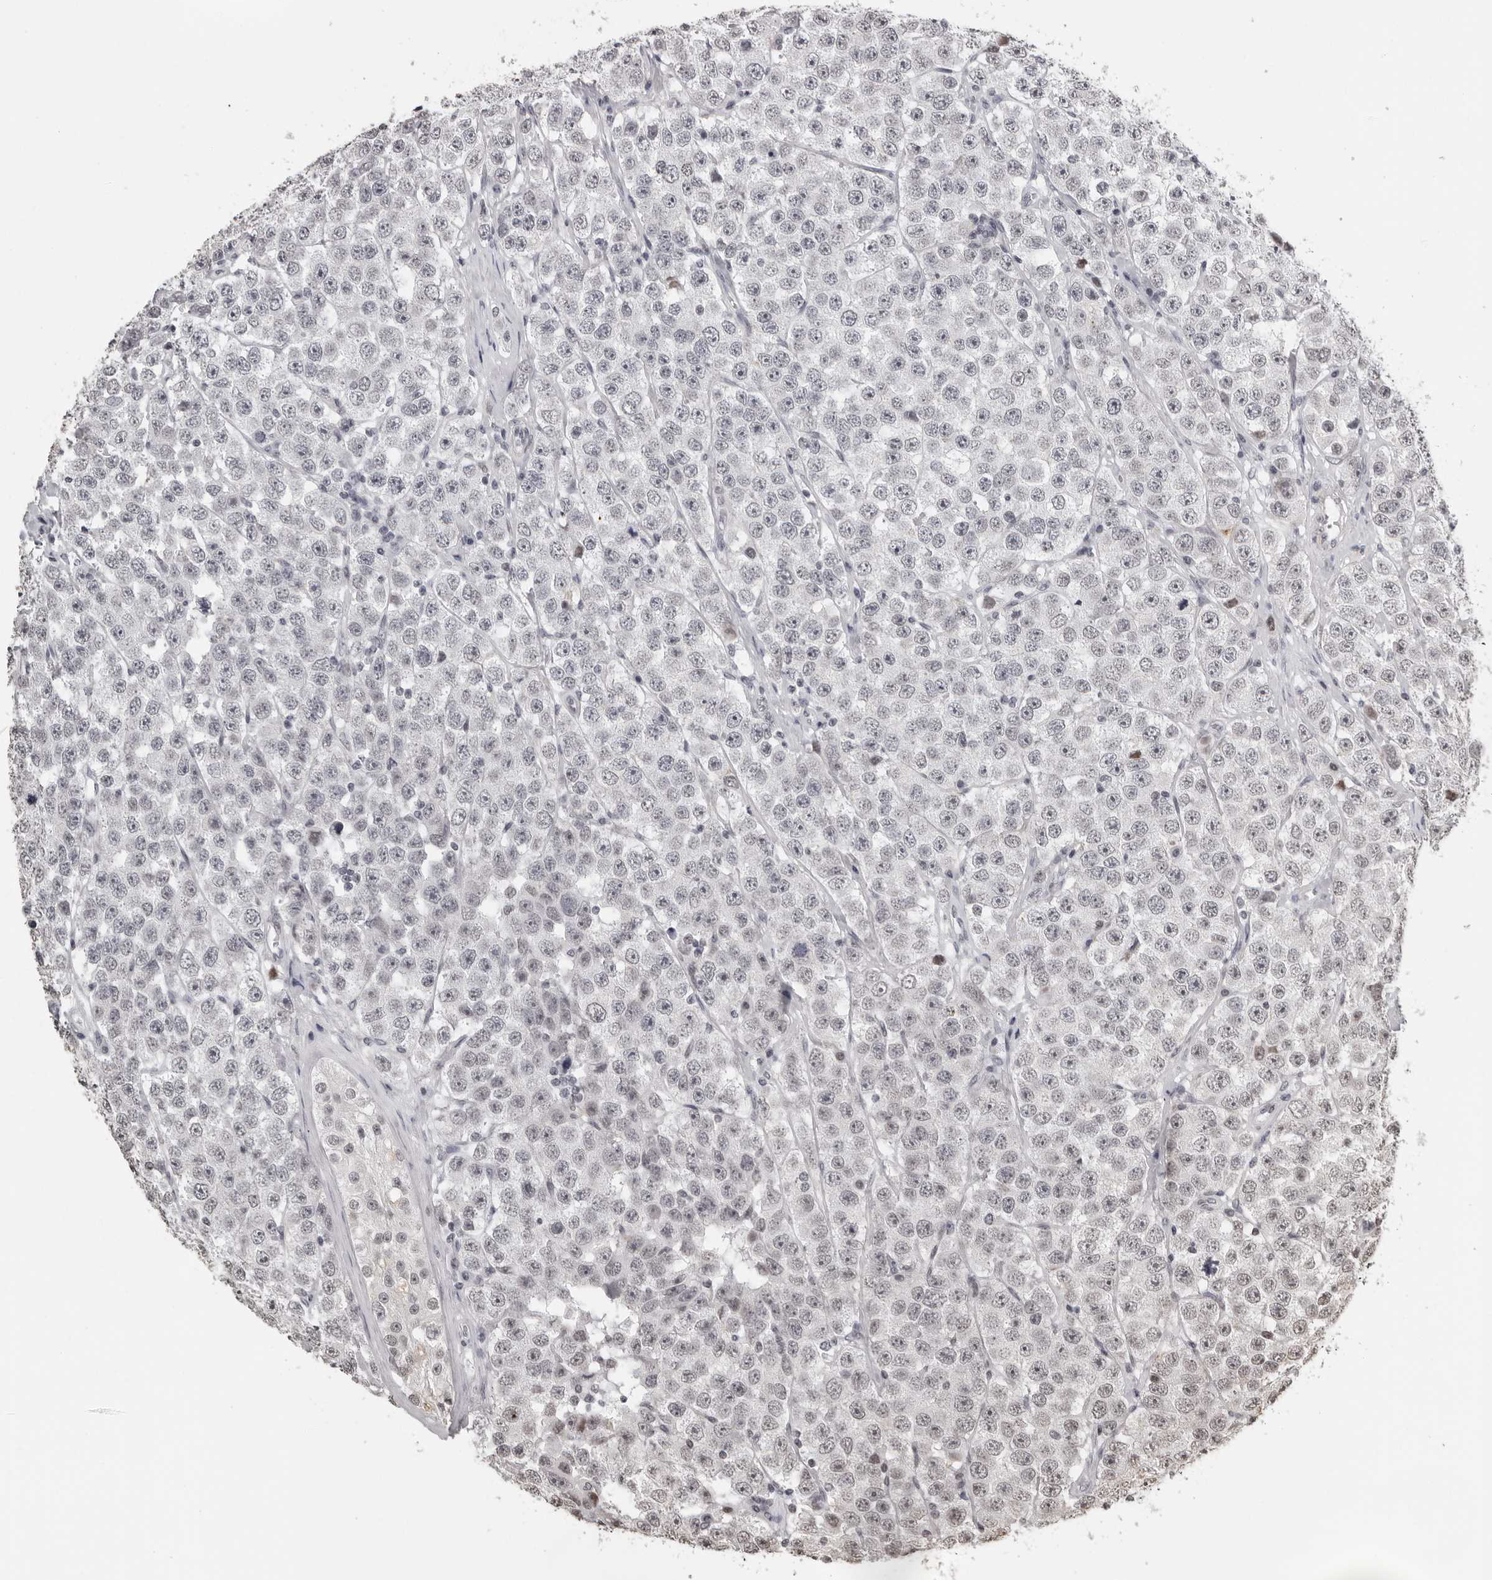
{"staining": {"intensity": "weak", "quantity": "<25%", "location": "nuclear"}, "tissue": "testis cancer", "cell_type": "Tumor cells", "image_type": "cancer", "snomed": [{"axis": "morphology", "description": "Seminoma, NOS"}, {"axis": "topography", "description": "Testis"}], "caption": "Human seminoma (testis) stained for a protein using immunohistochemistry (IHC) demonstrates no positivity in tumor cells.", "gene": "ORC1", "patient": {"sex": "male", "age": 28}}